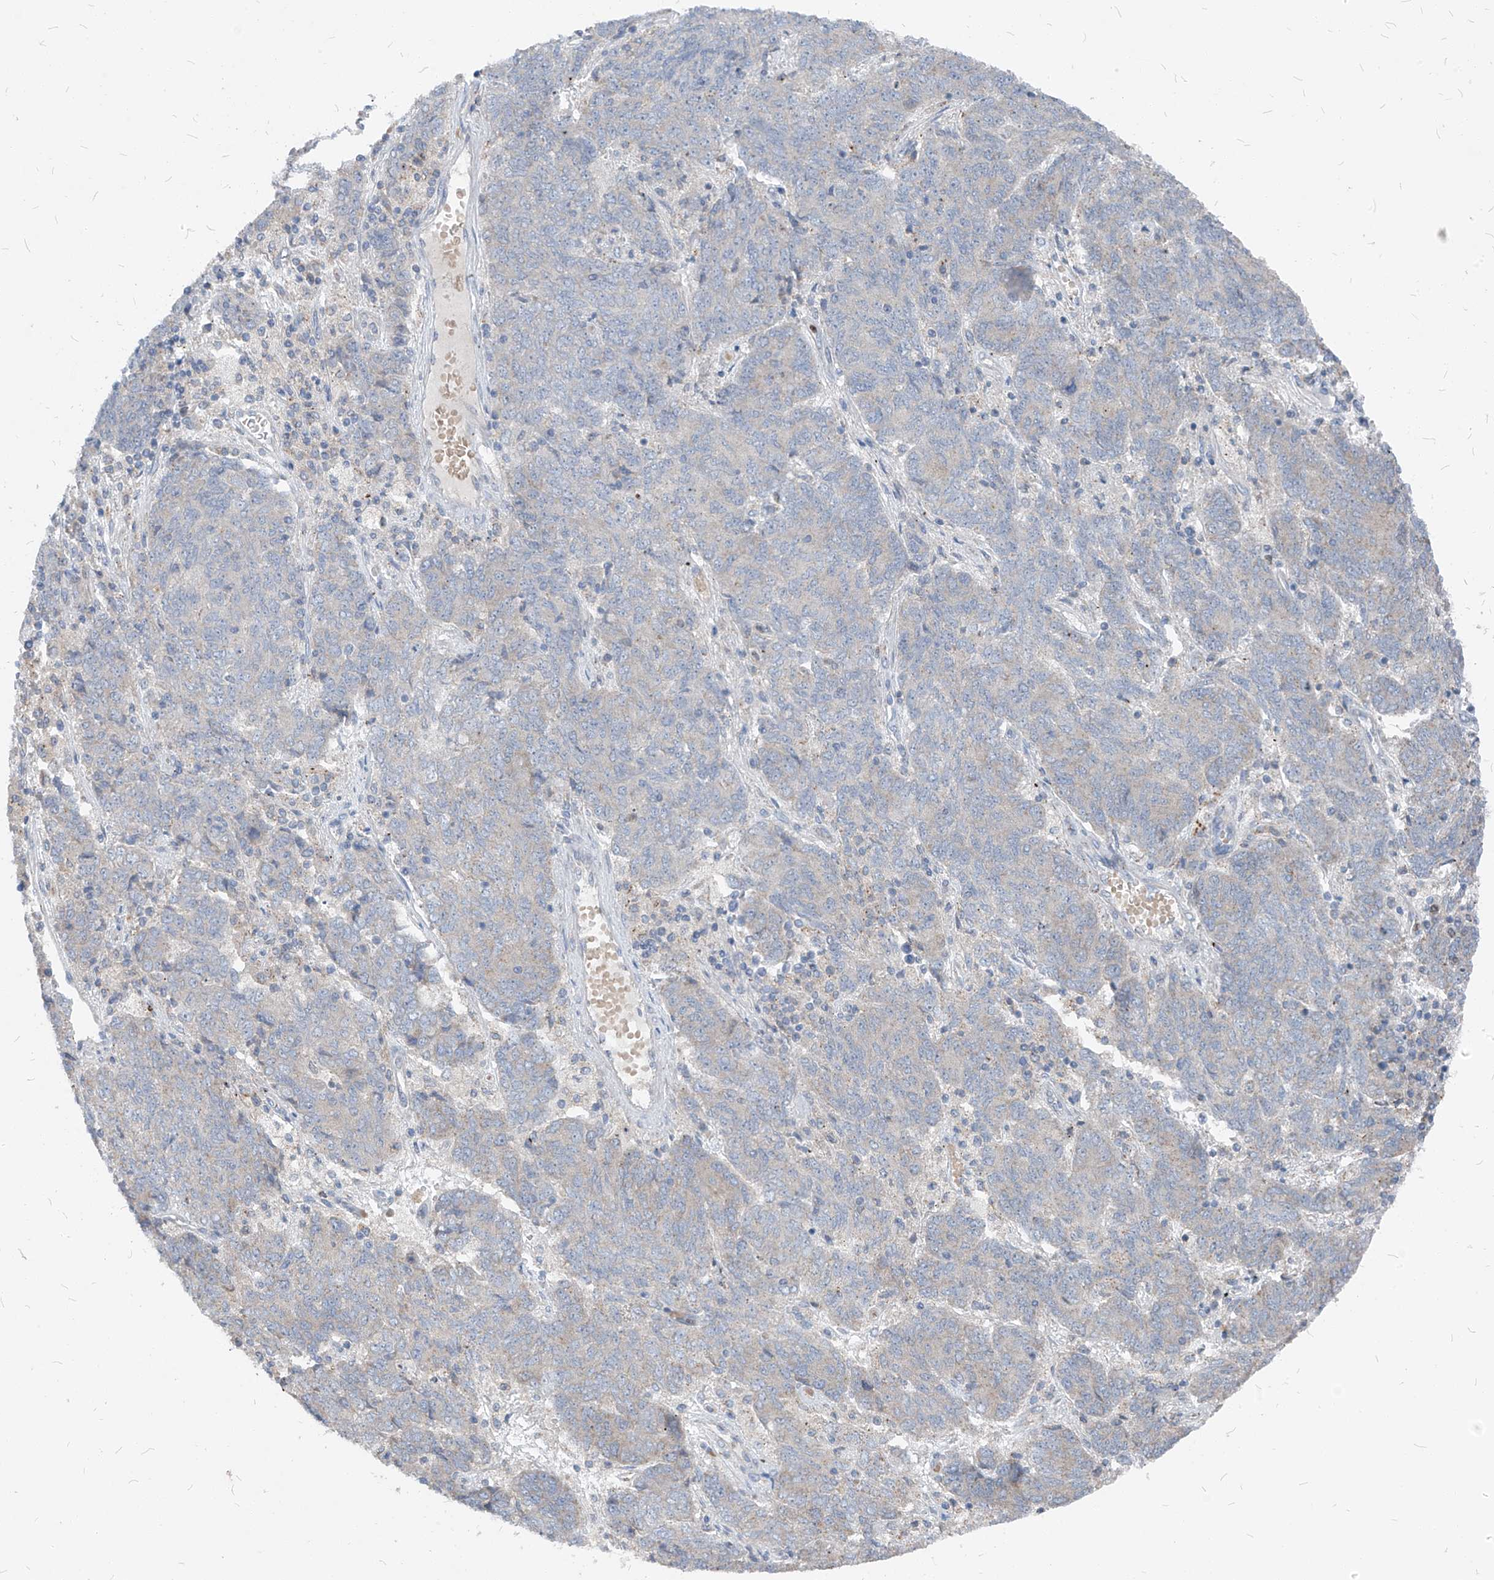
{"staining": {"intensity": "negative", "quantity": "none", "location": "none"}, "tissue": "endometrial cancer", "cell_type": "Tumor cells", "image_type": "cancer", "snomed": [{"axis": "morphology", "description": "Adenocarcinoma, NOS"}, {"axis": "topography", "description": "Endometrium"}], "caption": "This micrograph is of endometrial cancer stained with IHC to label a protein in brown with the nuclei are counter-stained blue. There is no expression in tumor cells.", "gene": "CHMP2B", "patient": {"sex": "female", "age": 80}}